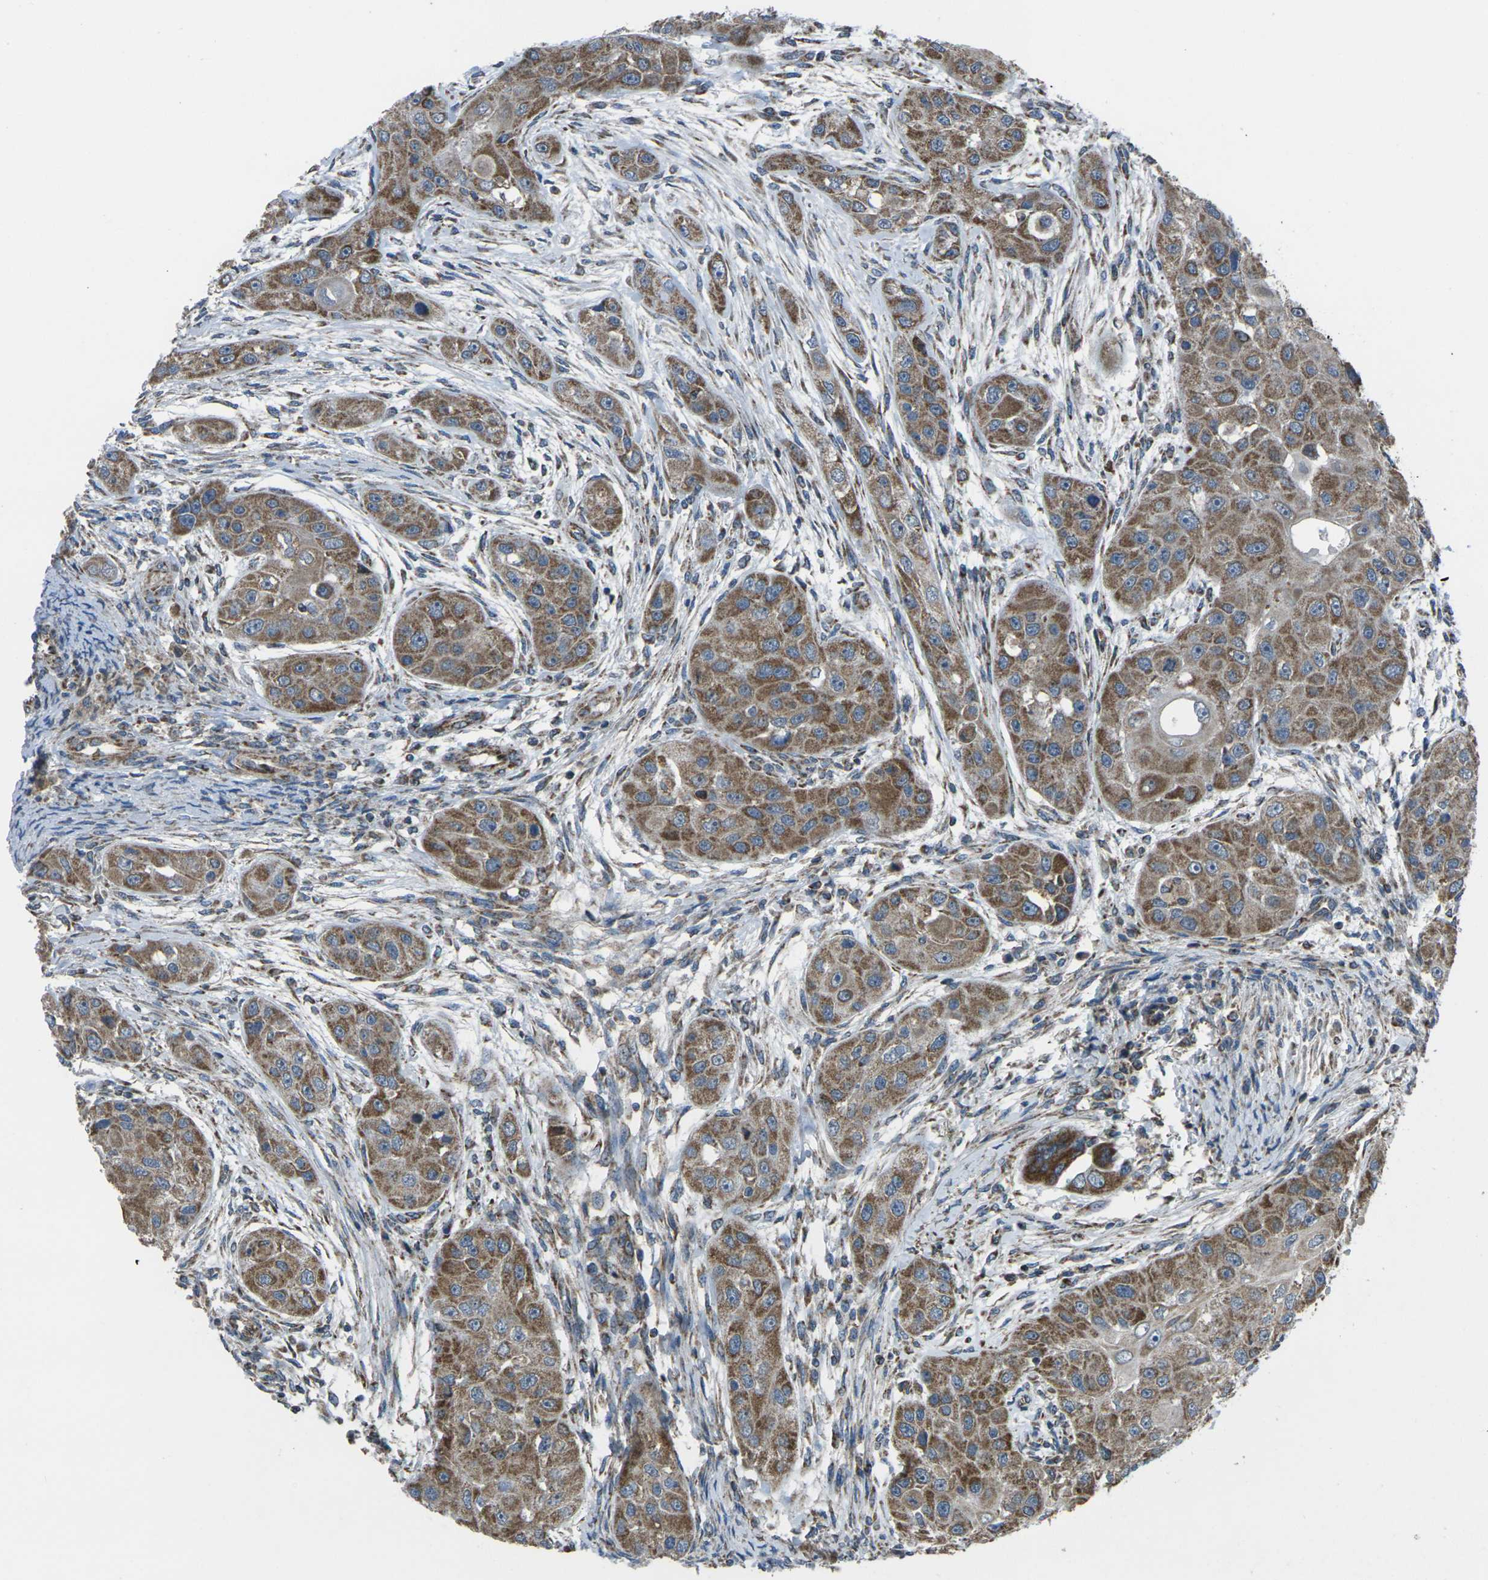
{"staining": {"intensity": "moderate", "quantity": ">75%", "location": "cytoplasmic/membranous"}, "tissue": "head and neck cancer", "cell_type": "Tumor cells", "image_type": "cancer", "snomed": [{"axis": "morphology", "description": "Normal tissue, NOS"}, {"axis": "morphology", "description": "Squamous cell carcinoma, NOS"}, {"axis": "topography", "description": "Skeletal muscle"}, {"axis": "topography", "description": "Head-Neck"}], "caption": "A photomicrograph showing moderate cytoplasmic/membranous positivity in about >75% of tumor cells in head and neck cancer (squamous cell carcinoma), as visualized by brown immunohistochemical staining.", "gene": "TMEM120B", "patient": {"sex": "male", "age": 51}}